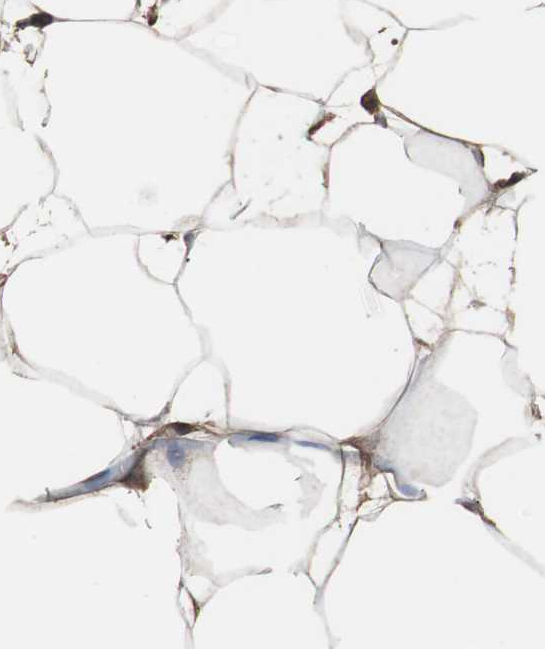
{"staining": {"intensity": "weak", "quantity": ">75%", "location": "cytoplasmic/membranous"}, "tissue": "adipose tissue", "cell_type": "Adipocytes", "image_type": "normal", "snomed": [{"axis": "morphology", "description": "Normal tissue, NOS"}, {"axis": "topography", "description": "Breast"}, {"axis": "topography", "description": "Adipose tissue"}], "caption": "Immunohistochemical staining of benign adipose tissue demonstrates low levels of weak cytoplasmic/membranous positivity in about >75% of adipocytes.", "gene": "SCIMP", "patient": {"sex": "female", "age": 25}}